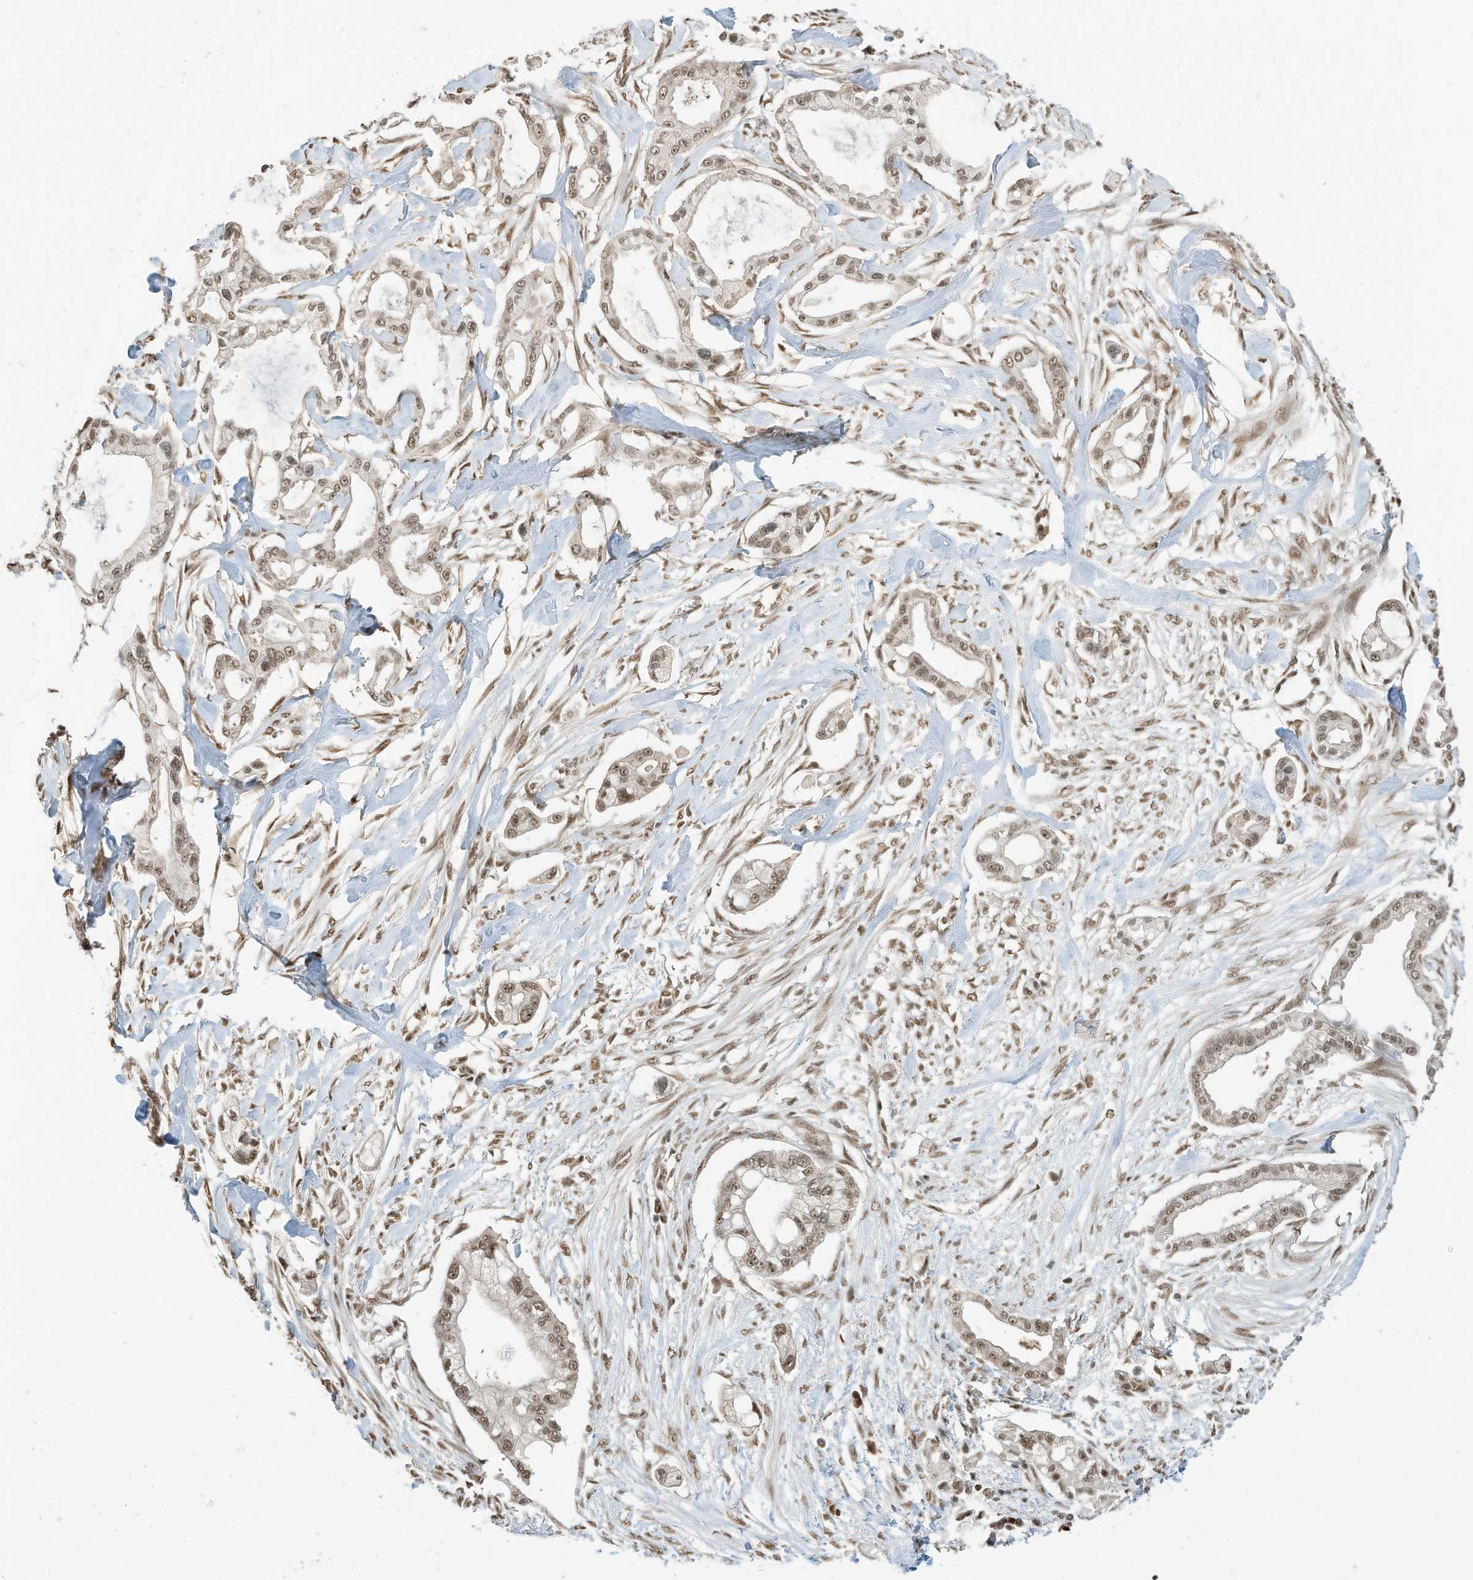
{"staining": {"intensity": "weak", "quantity": ">75%", "location": "nuclear"}, "tissue": "pancreatic cancer", "cell_type": "Tumor cells", "image_type": "cancer", "snomed": [{"axis": "morphology", "description": "Adenocarcinoma, NOS"}, {"axis": "topography", "description": "Pancreas"}], "caption": "Tumor cells display low levels of weak nuclear positivity in about >75% of cells in pancreatic adenocarcinoma. (IHC, brightfield microscopy, high magnification).", "gene": "ZNF195", "patient": {"sex": "male", "age": 68}}